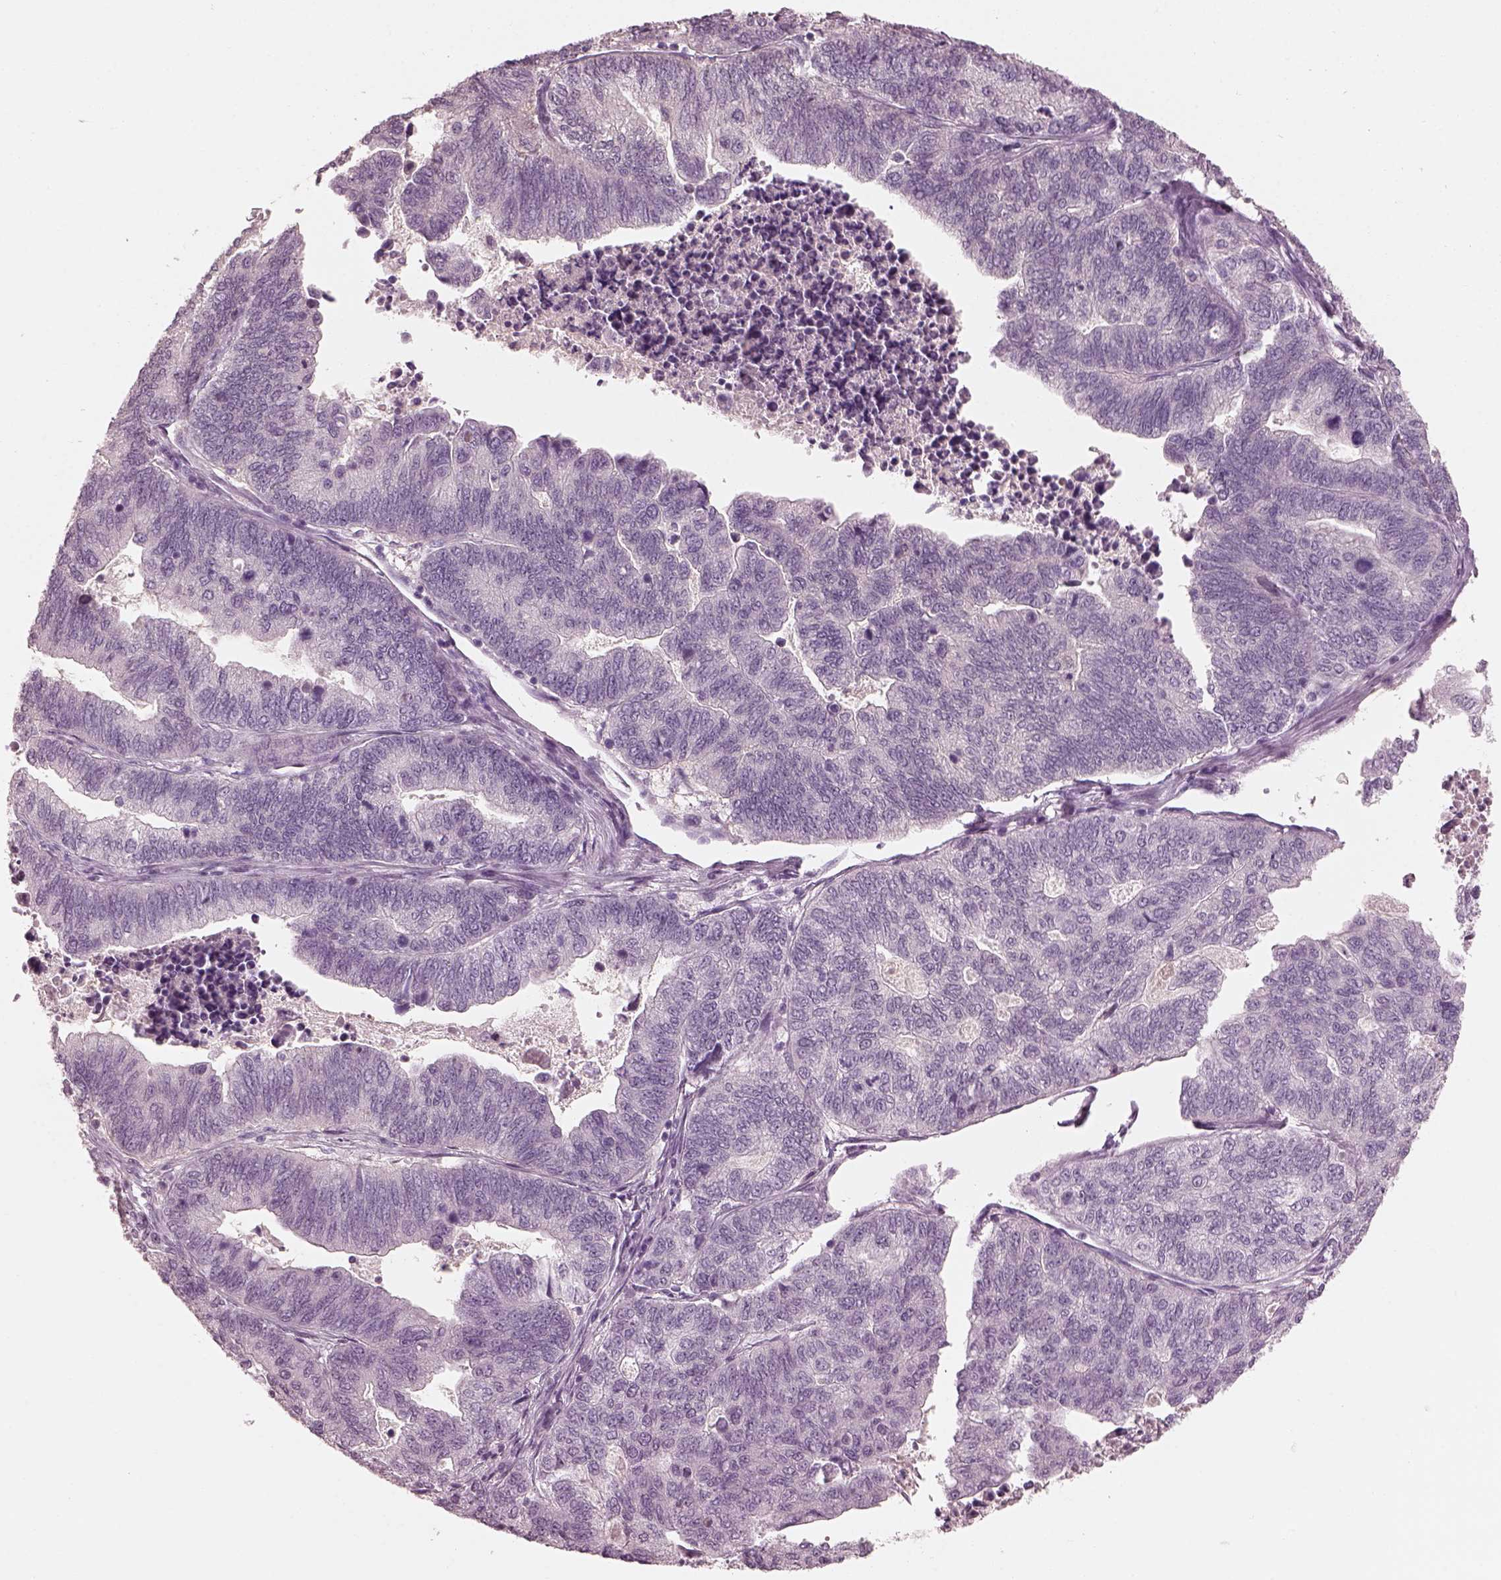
{"staining": {"intensity": "negative", "quantity": "none", "location": "none"}, "tissue": "stomach cancer", "cell_type": "Tumor cells", "image_type": "cancer", "snomed": [{"axis": "morphology", "description": "Adenocarcinoma, NOS"}, {"axis": "topography", "description": "Stomach, upper"}], "caption": "Tumor cells are negative for protein expression in human stomach adenocarcinoma.", "gene": "C2orf81", "patient": {"sex": "female", "age": 67}}